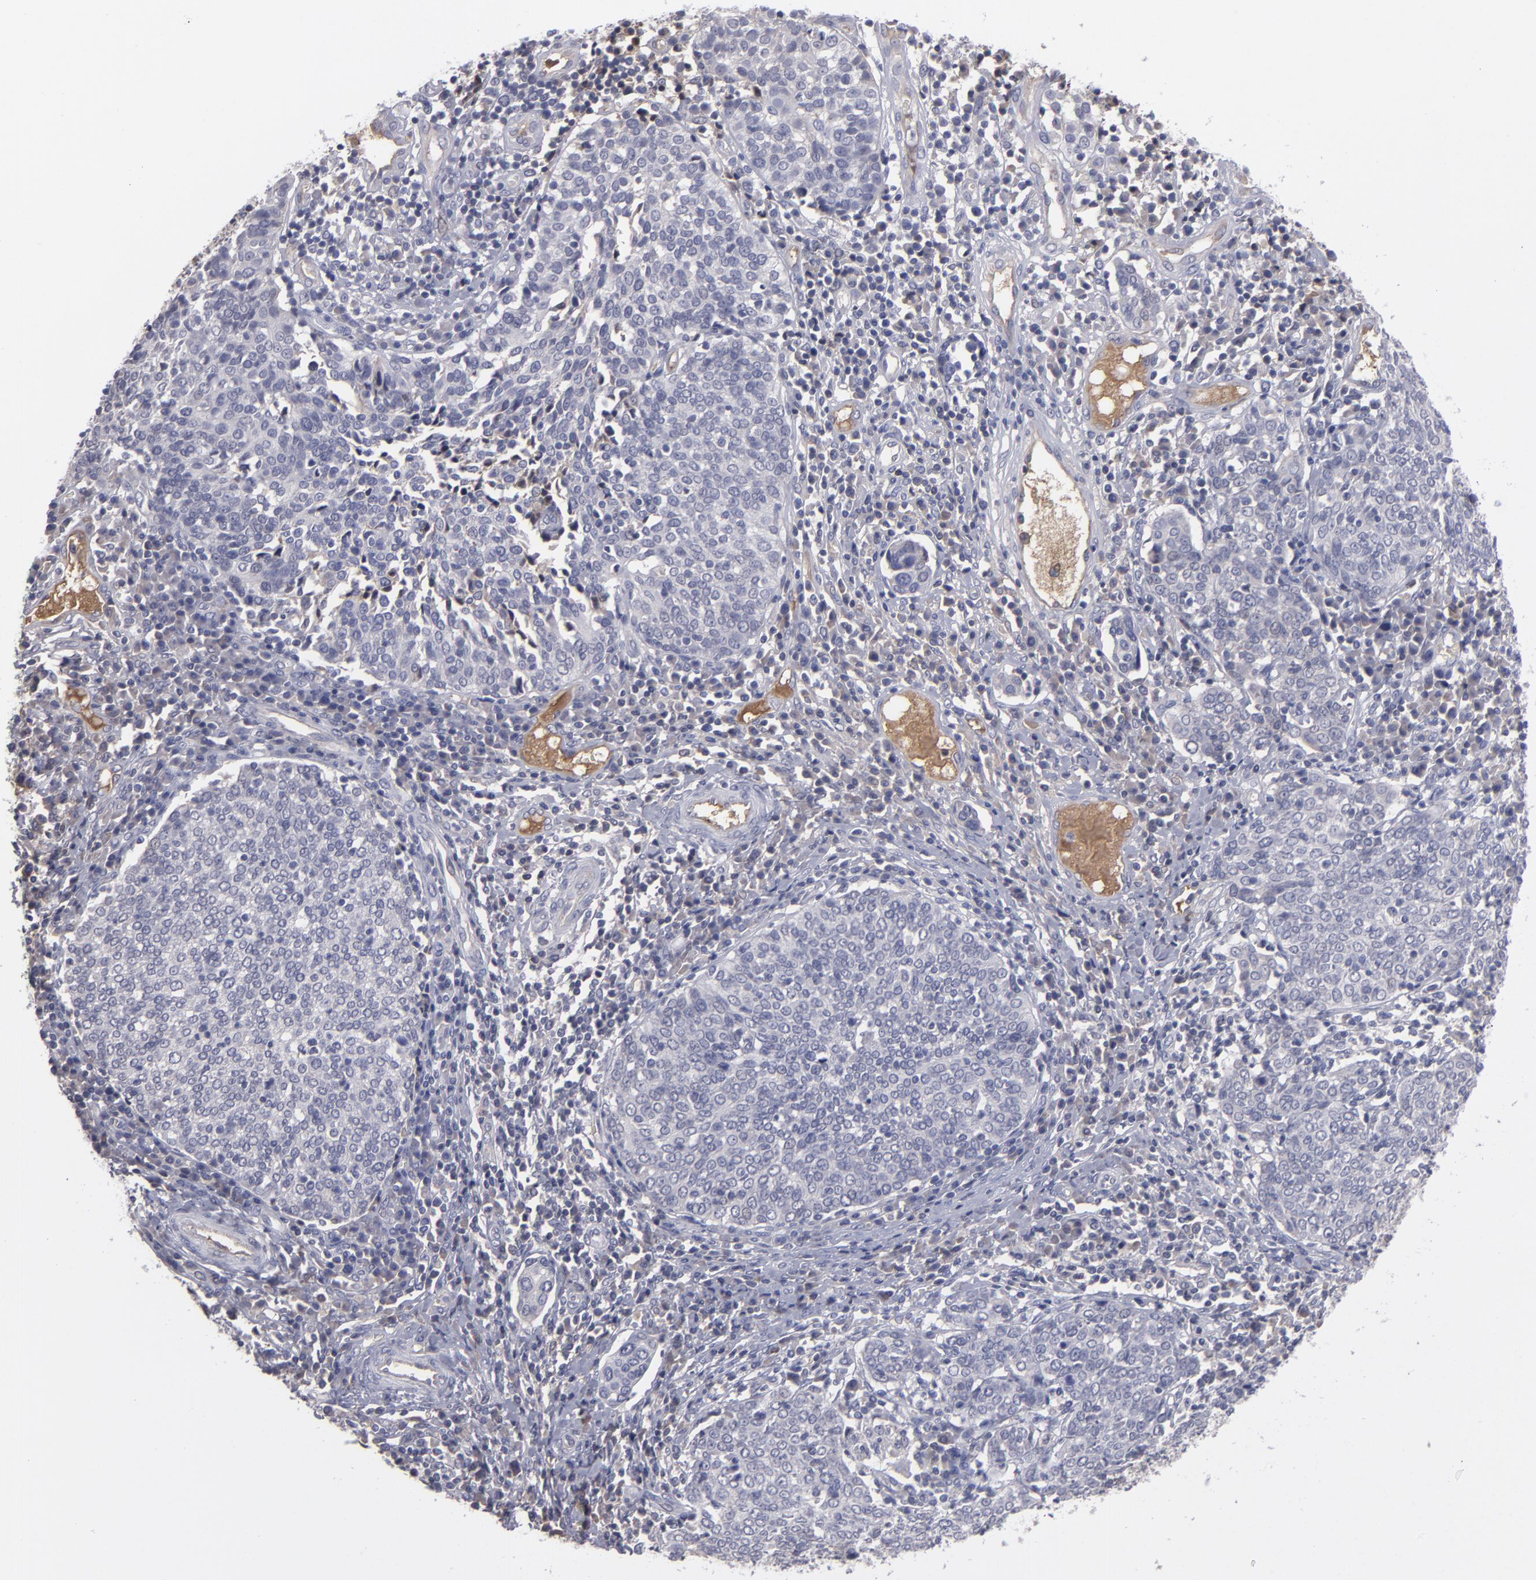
{"staining": {"intensity": "negative", "quantity": "none", "location": "none"}, "tissue": "cervical cancer", "cell_type": "Tumor cells", "image_type": "cancer", "snomed": [{"axis": "morphology", "description": "Squamous cell carcinoma, NOS"}, {"axis": "topography", "description": "Cervix"}], "caption": "A high-resolution histopathology image shows immunohistochemistry (IHC) staining of squamous cell carcinoma (cervical), which demonstrates no significant expression in tumor cells.", "gene": "ITIH4", "patient": {"sex": "female", "age": 40}}